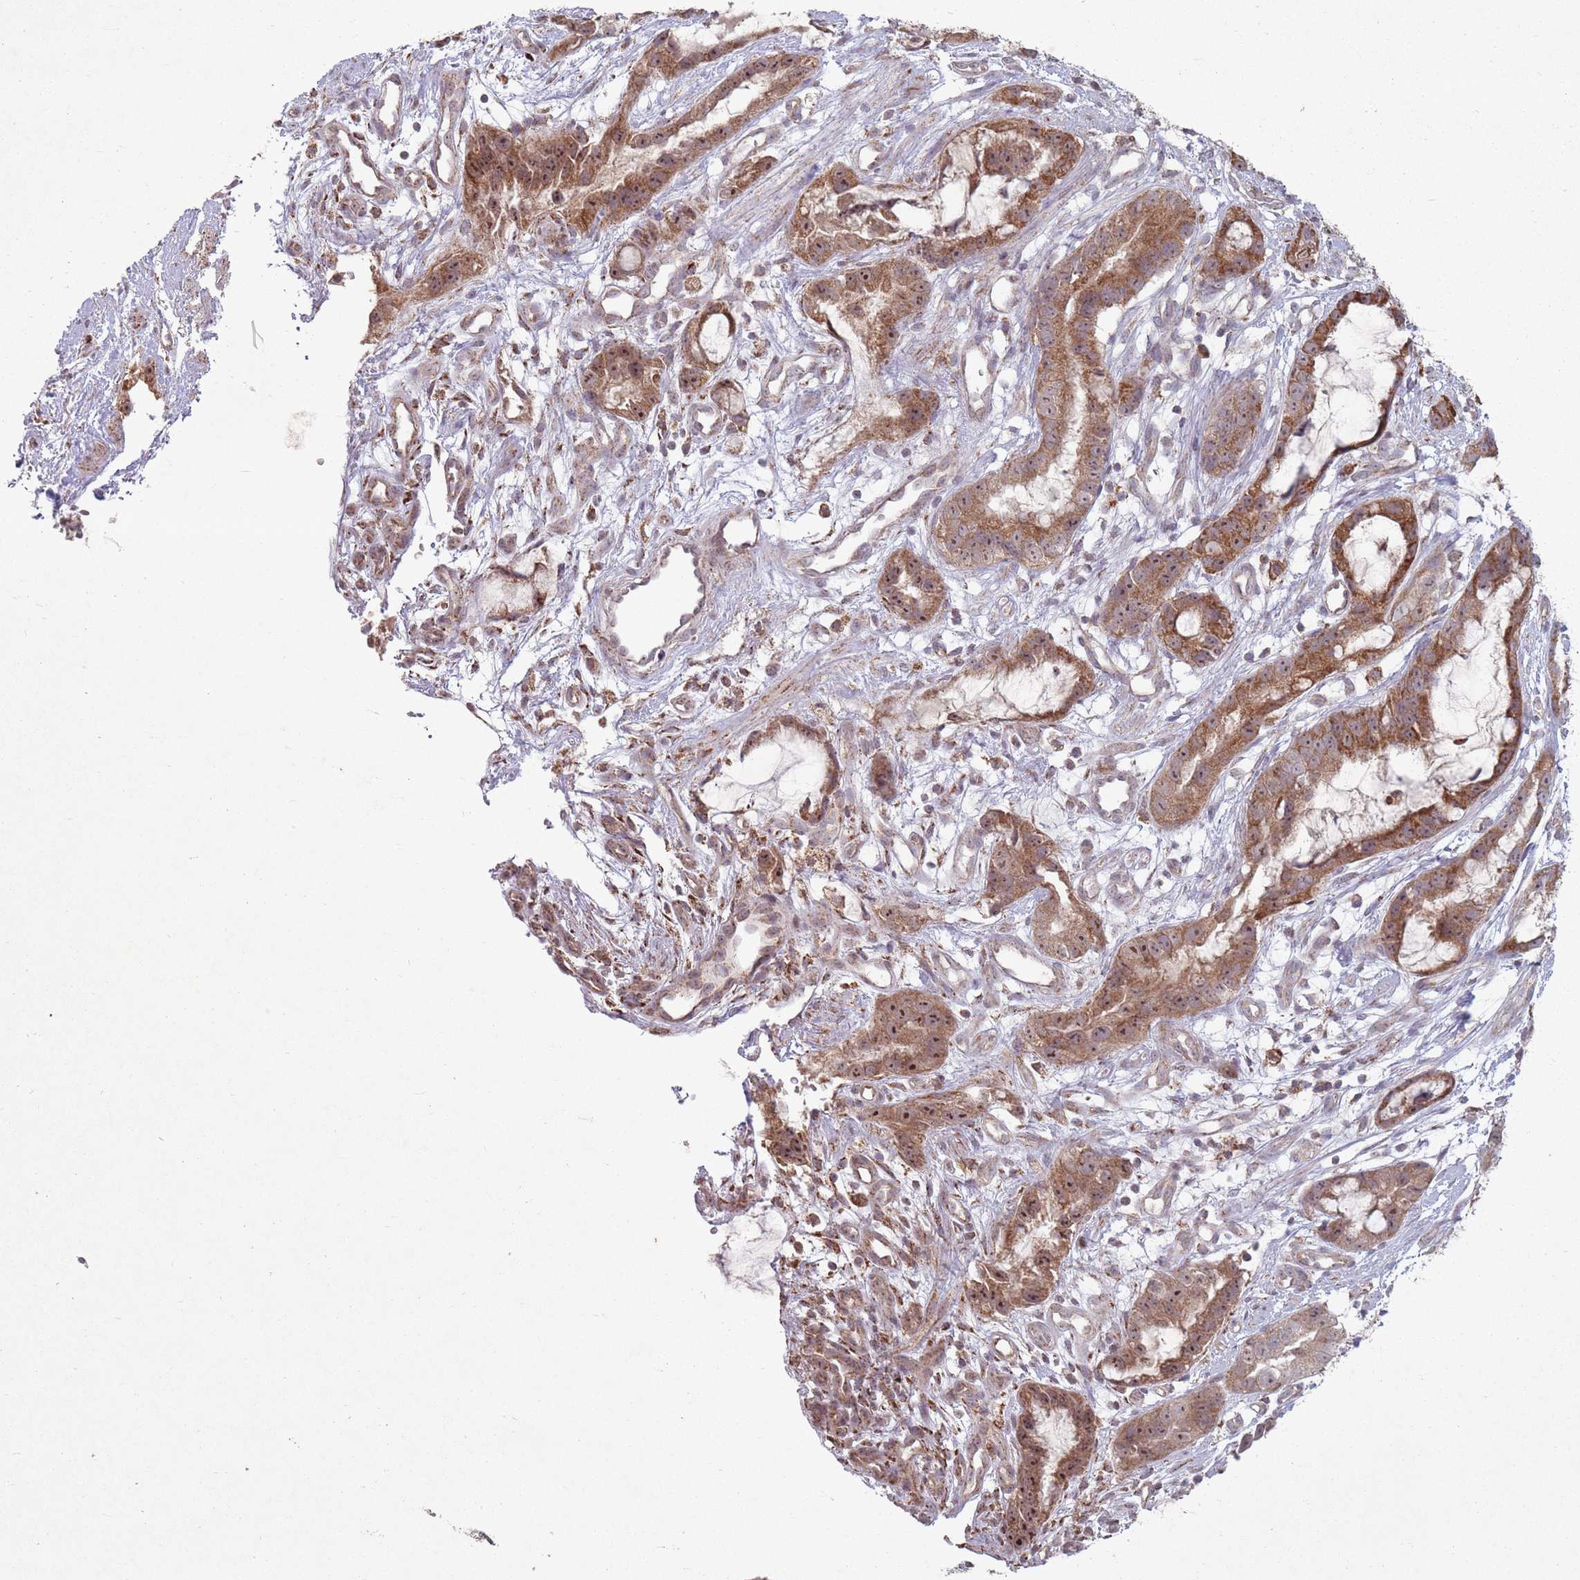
{"staining": {"intensity": "moderate", "quantity": ">75%", "location": "cytoplasmic/membranous,nuclear"}, "tissue": "stomach cancer", "cell_type": "Tumor cells", "image_type": "cancer", "snomed": [{"axis": "morphology", "description": "Adenocarcinoma, NOS"}, {"axis": "topography", "description": "Stomach"}], "caption": "IHC of adenocarcinoma (stomach) reveals medium levels of moderate cytoplasmic/membranous and nuclear positivity in approximately >75% of tumor cells. The protein of interest is stained brown, and the nuclei are stained in blue (DAB (3,3'-diaminobenzidine) IHC with brightfield microscopy, high magnification).", "gene": "OR10Q1", "patient": {"sex": "male", "age": 55}}